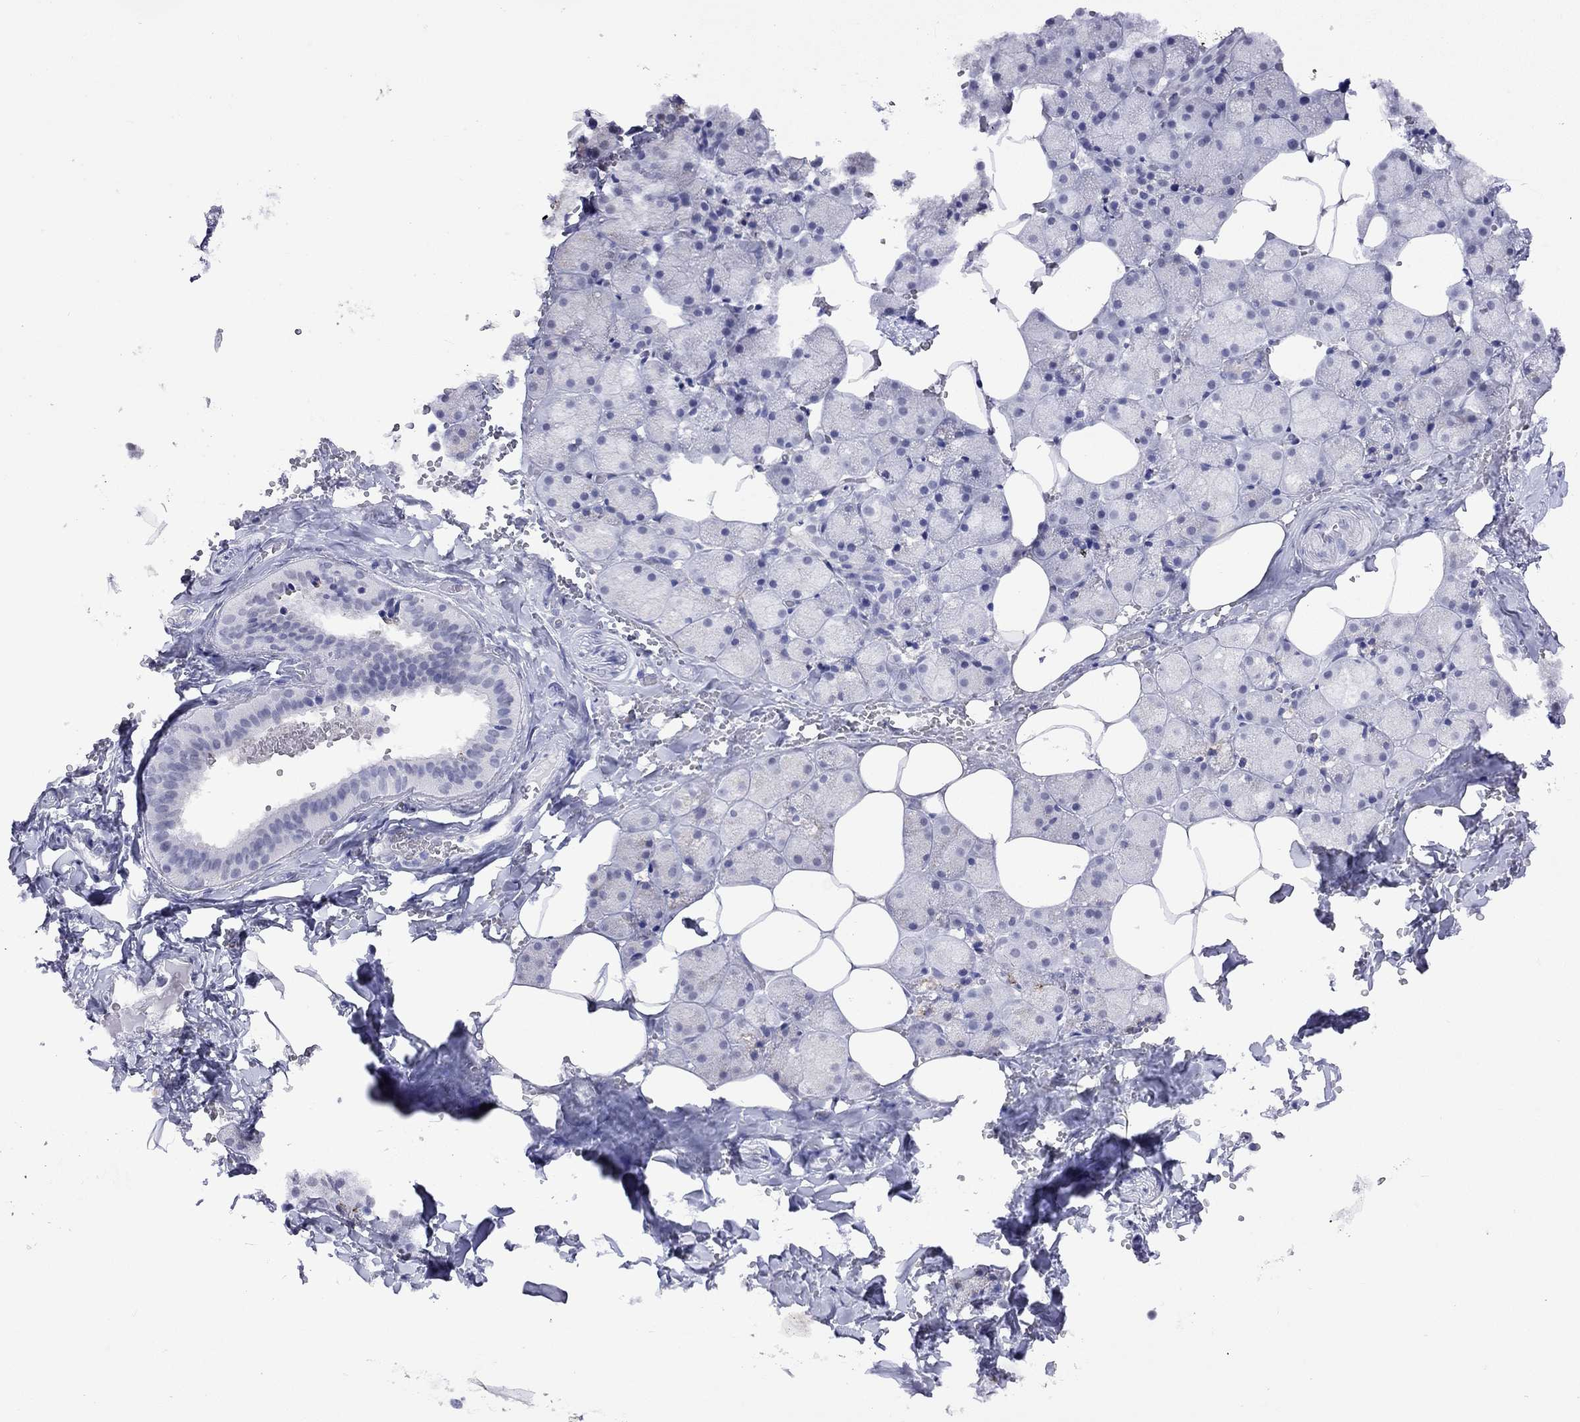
{"staining": {"intensity": "negative", "quantity": "none", "location": "none"}, "tissue": "salivary gland", "cell_type": "Glandular cells", "image_type": "normal", "snomed": [{"axis": "morphology", "description": "Normal tissue, NOS"}, {"axis": "topography", "description": "Salivary gland"}], "caption": "The photomicrograph demonstrates no significant positivity in glandular cells of salivary gland.", "gene": "SLC30A8", "patient": {"sex": "male", "age": 38}}